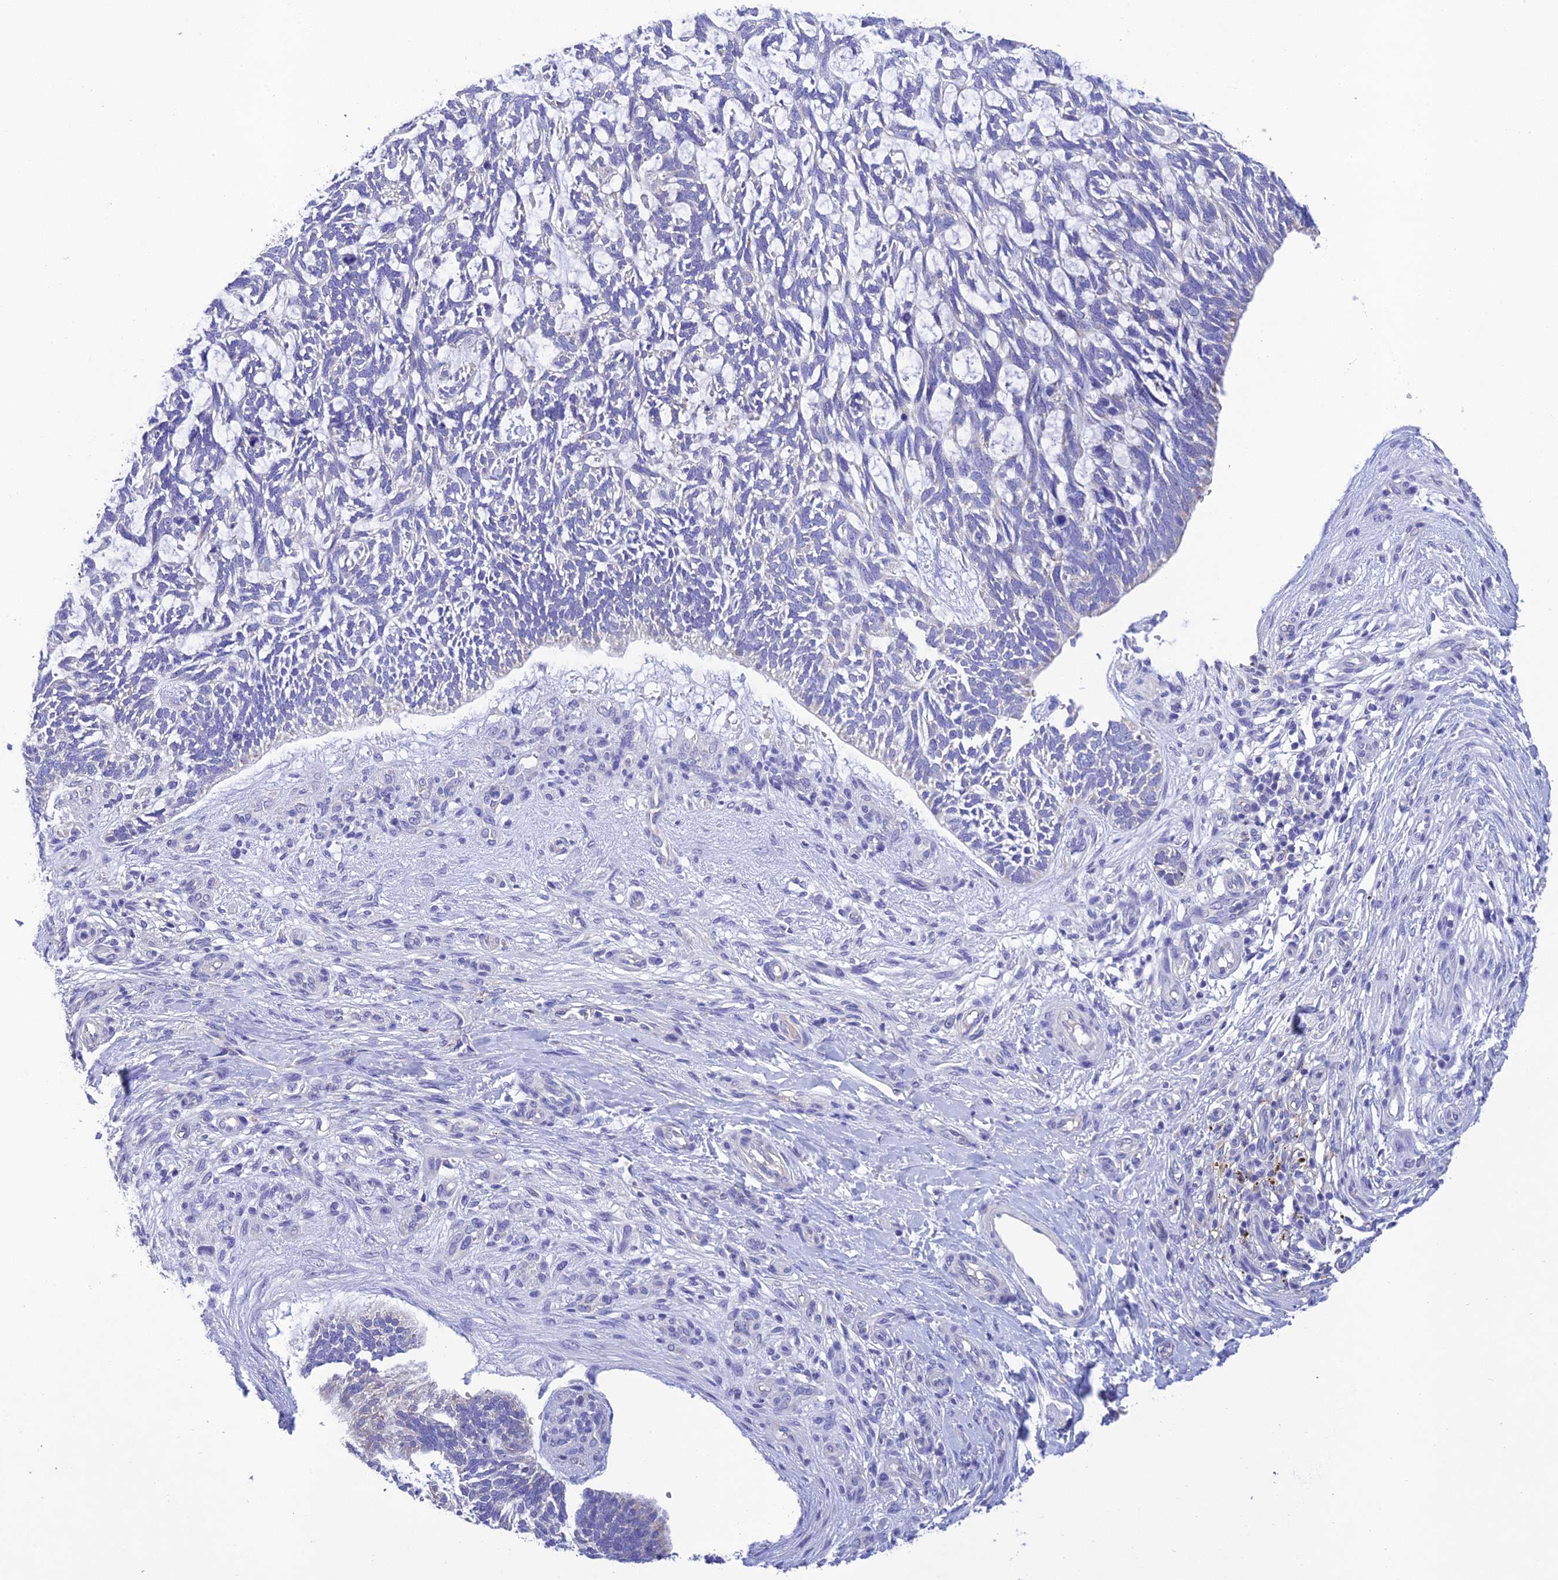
{"staining": {"intensity": "negative", "quantity": "none", "location": "none"}, "tissue": "skin cancer", "cell_type": "Tumor cells", "image_type": "cancer", "snomed": [{"axis": "morphology", "description": "Basal cell carcinoma"}, {"axis": "topography", "description": "Skin"}], "caption": "Tumor cells are negative for brown protein staining in skin cancer. (DAB IHC visualized using brightfield microscopy, high magnification).", "gene": "MS4A5", "patient": {"sex": "male", "age": 88}}